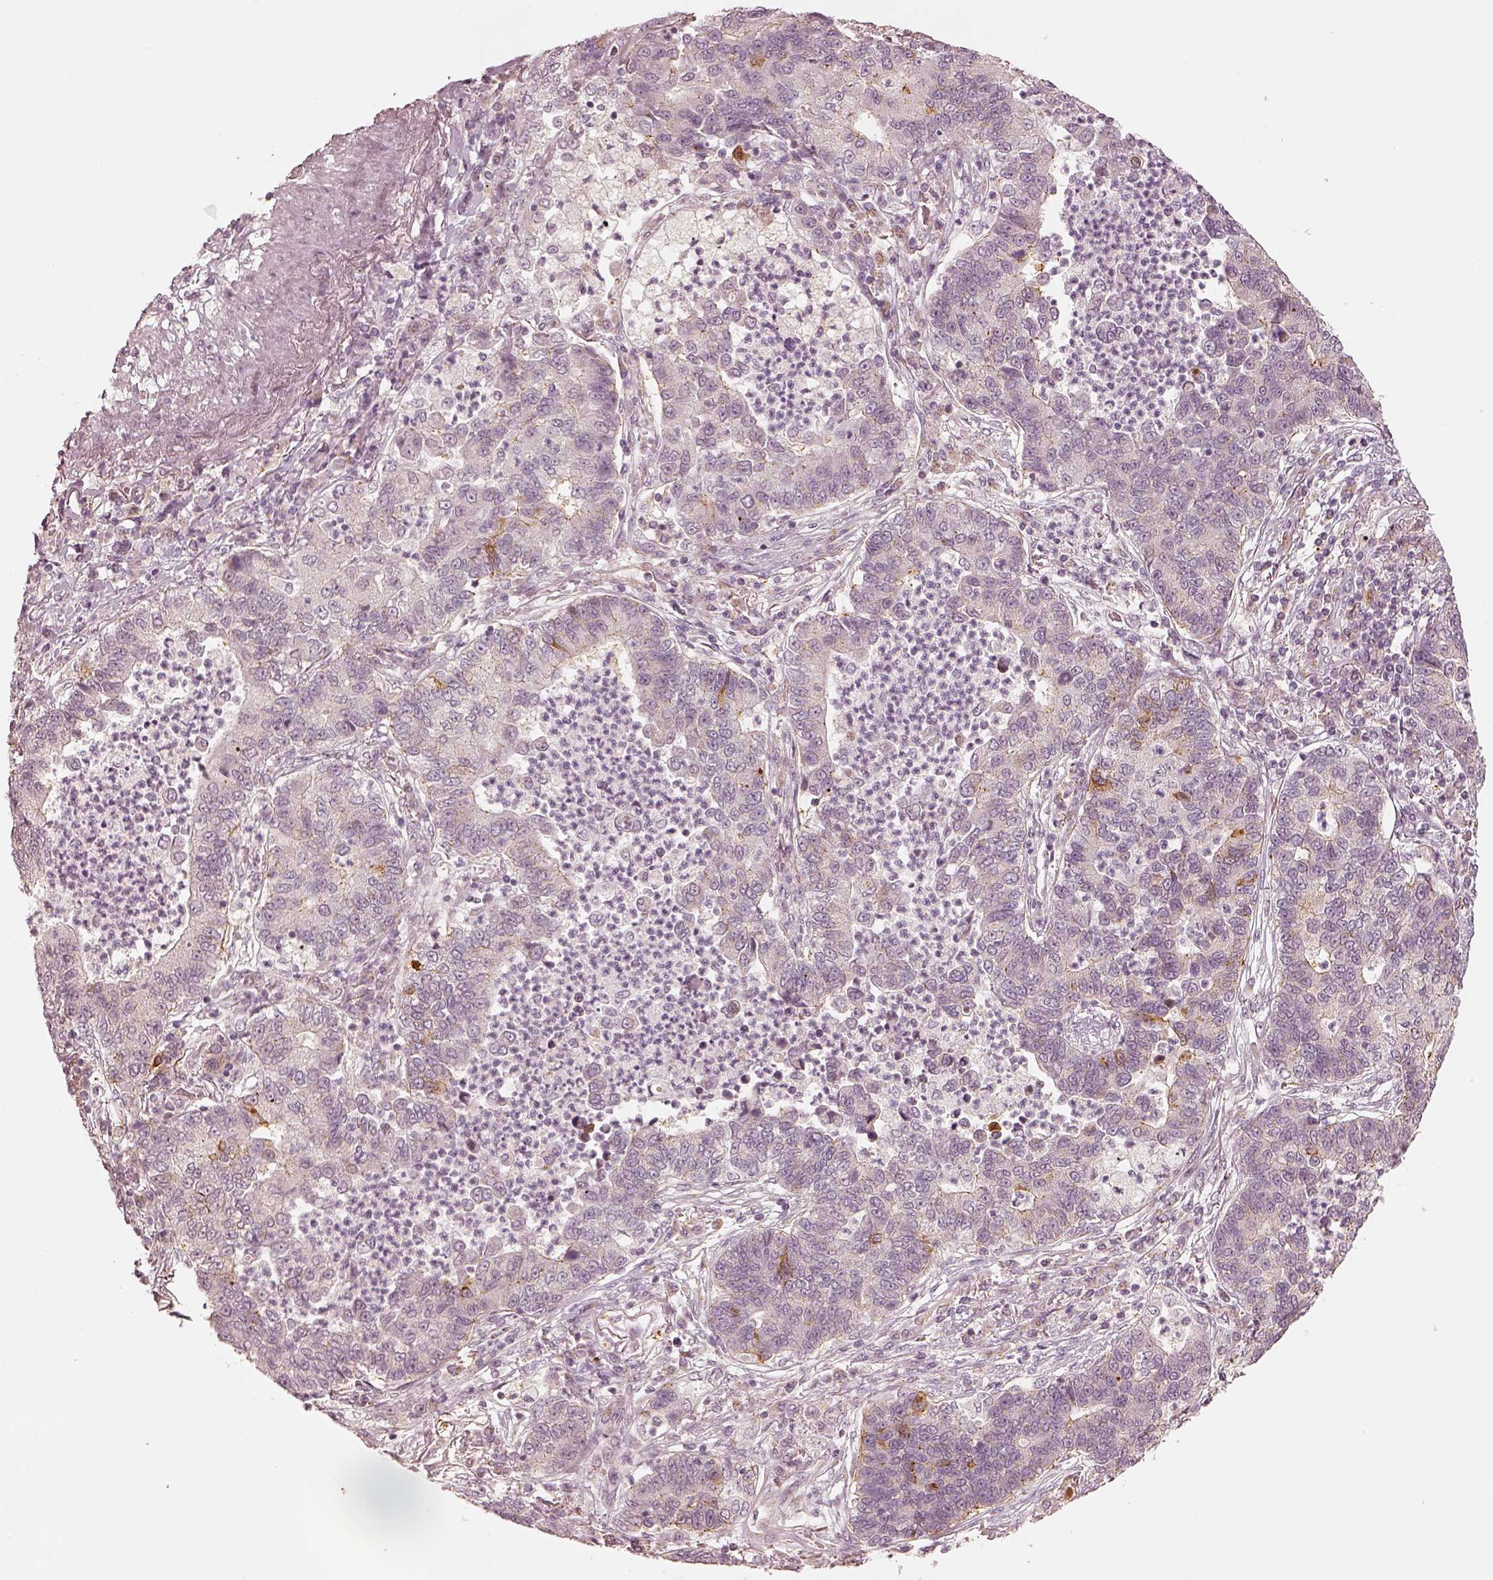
{"staining": {"intensity": "negative", "quantity": "none", "location": "none"}, "tissue": "lung cancer", "cell_type": "Tumor cells", "image_type": "cancer", "snomed": [{"axis": "morphology", "description": "Adenocarcinoma, NOS"}, {"axis": "topography", "description": "Lung"}], "caption": "Micrograph shows no protein staining in tumor cells of lung adenocarcinoma tissue.", "gene": "GORASP2", "patient": {"sex": "female", "age": 57}}